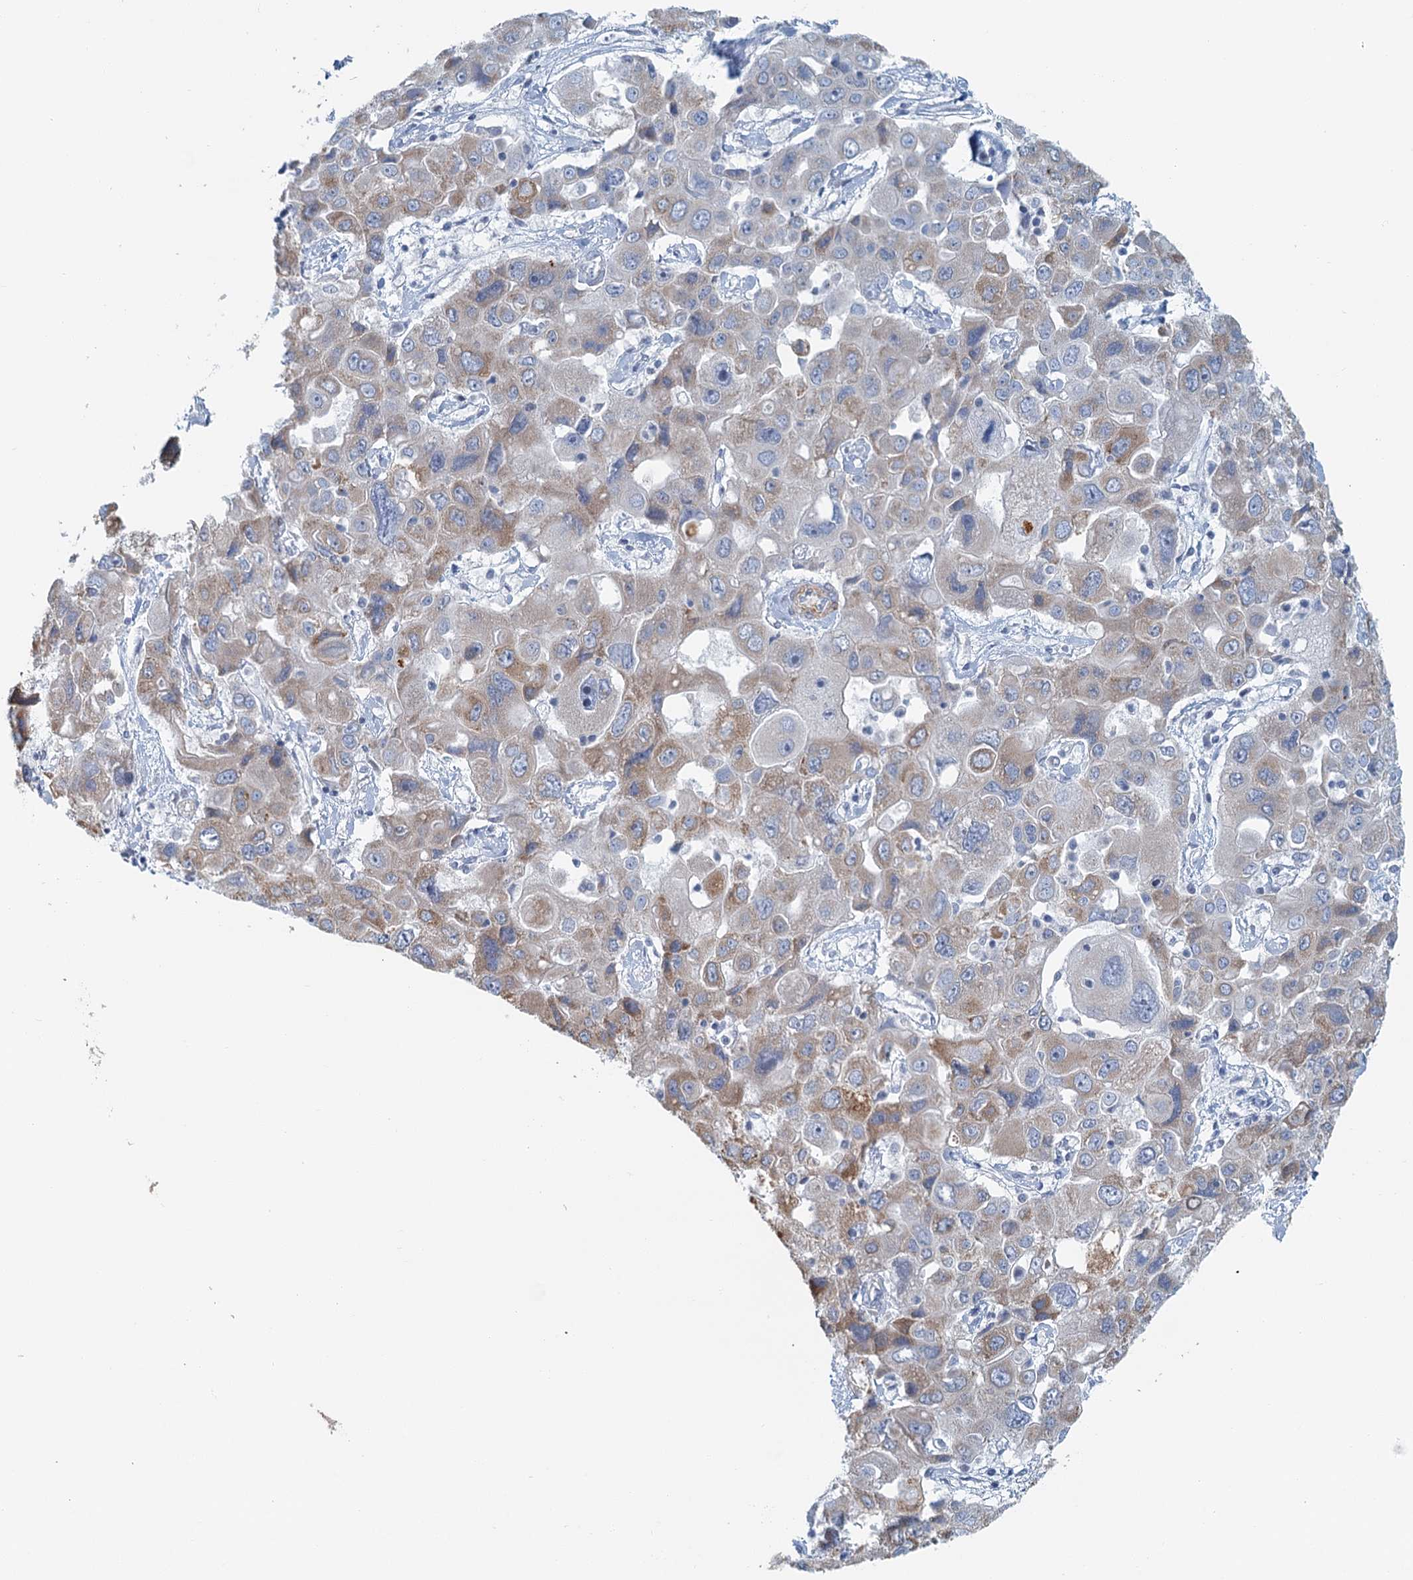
{"staining": {"intensity": "weak", "quantity": "25%-75%", "location": "cytoplasmic/membranous"}, "tissue": "liver cancer", "cell_type": "Tumor cells", "image_type": "cancer", "snomed": [{"axis": "morphology", "description": "Cholangiocarcinoma"}, {"axis": "topography", "description": "Liver"}], "caption": "Liver cancer (cholangiocarcinoma) stained for a protein shows weak cytoplasmic/membranous positivity in tumor cells.", "gene": "ZNF527", "patient": {"sex": "male", "age": 67}}